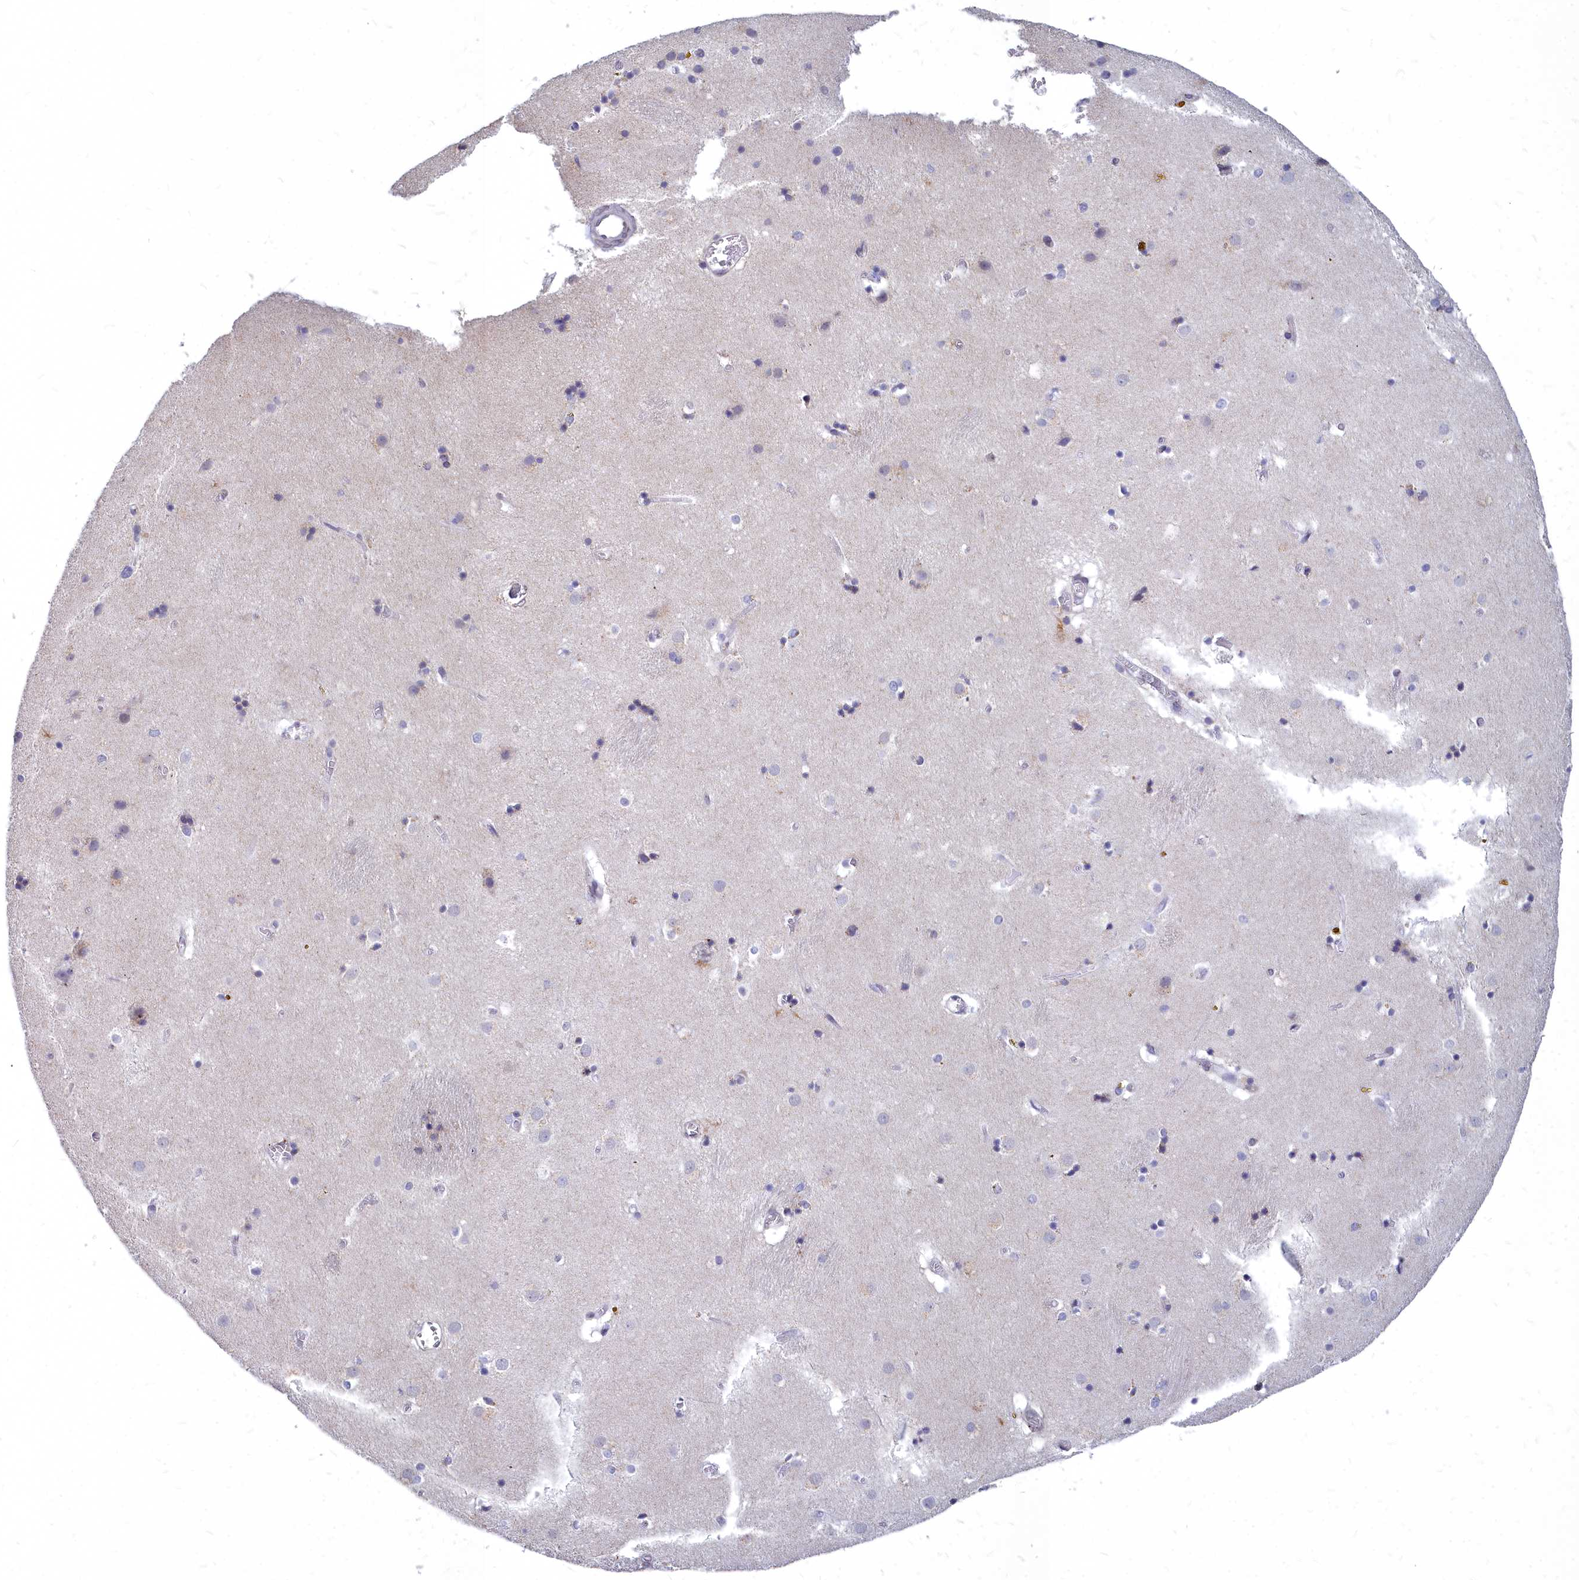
{"staining": {"intensity": "negative", "quantity": "none", "location": "none"}, "tissue": "caudate", "cell_type": "Glial cells", "image_type": "normal", "snomed": [{"axis": "morphology", "description": "Normal tissue, NOS"}, {"axis": "topography", "description": "Lateral ventricle wall"}], "caption": "High magnification brightfield microscopy of benign caudate stained with DAB (3,3'-diaminobenzidine) (brown) and counterstained with hematoxylin (blue): glial cells show no significant staining. (DAB IHC, high magnification).", "gene": "NOXA1", "patient": {"sex": "male", "age": 70}}